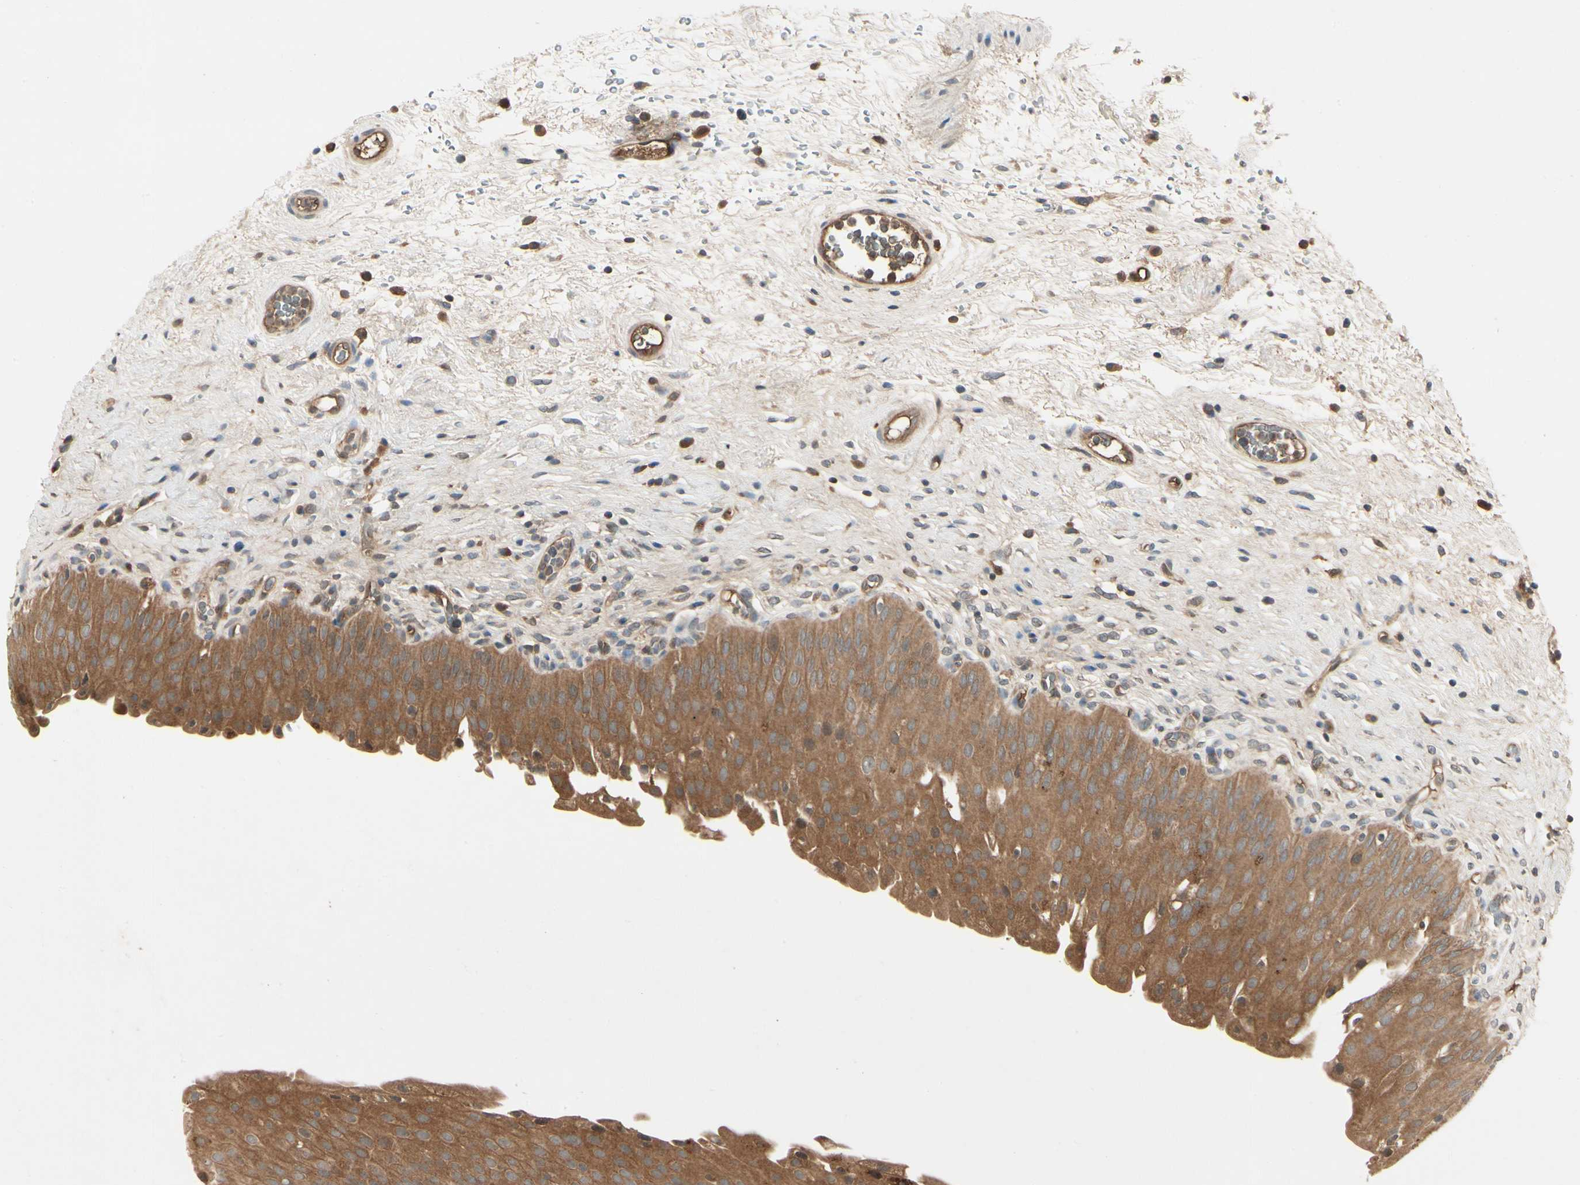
{"staining": {"intensity": "moderate", "quantity": ">75%", "location": "cytoplasmic/membranous"}, "tissue": "urinary bladder", "cell_type": "Urothelial cells", "image_type": "normal", "snomed": [{"axis": "morphology", "description": "Normal tissue, NOS"}, {"axis": "morphology", "description": "Urothelial carcinoma, High grade"}, {"axis": "topography", "description": "Urinary bladder"}], "caption": "Urinary bladder stained with a brown dye exhibits moderate cytoplasmic/membranous positive expression in approximately >75% of urothelial cells.", "gene": "RNF14", "patient": {"sex": "male", "age": 46}}